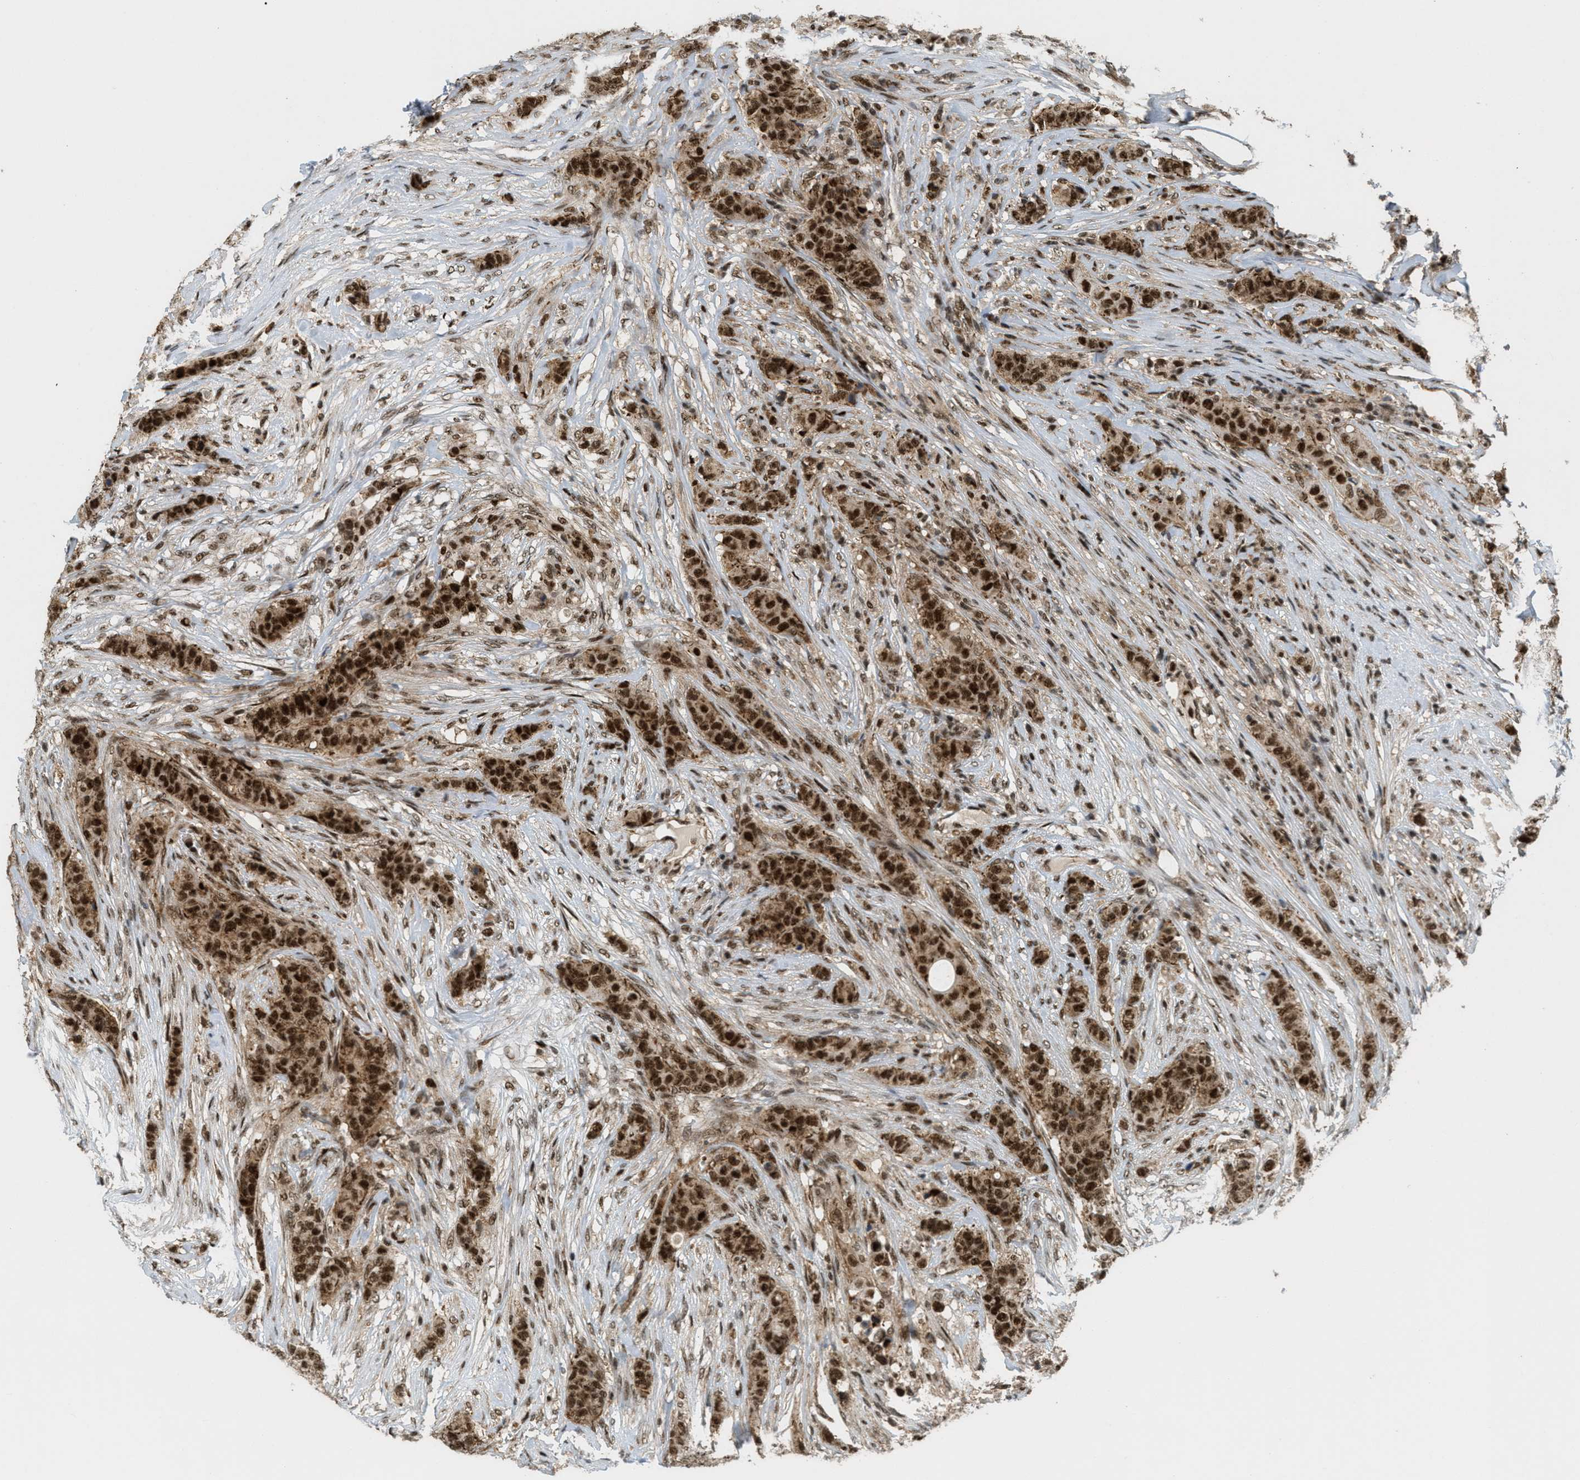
{"staining": {"intensity": "strong", "quantity": ">75%", "location": "cytoplasmic/membranous,nuclear"}, "tissue": "breast cancer", "cell_type": "Tumor cells", "image_type": "cancer", "snomed": [{"axis": "morphology", "description": "Normal tissue, NOS"}, {"axis": "morphology", "description": "Duct carcinoma"}, {"axis": "topography", "description": "Breast"}], "caption": "IHC photomicrograph of human infiltrating ductal carcinoma (breast) stained for a protein (brown), which demonstrates high levels of strong cytoplasmic/membranous and nuclear expression in approximately >75% of tumor cells.", "gene": "TLK1", "patient": {"sex": "female", "age": 40}}